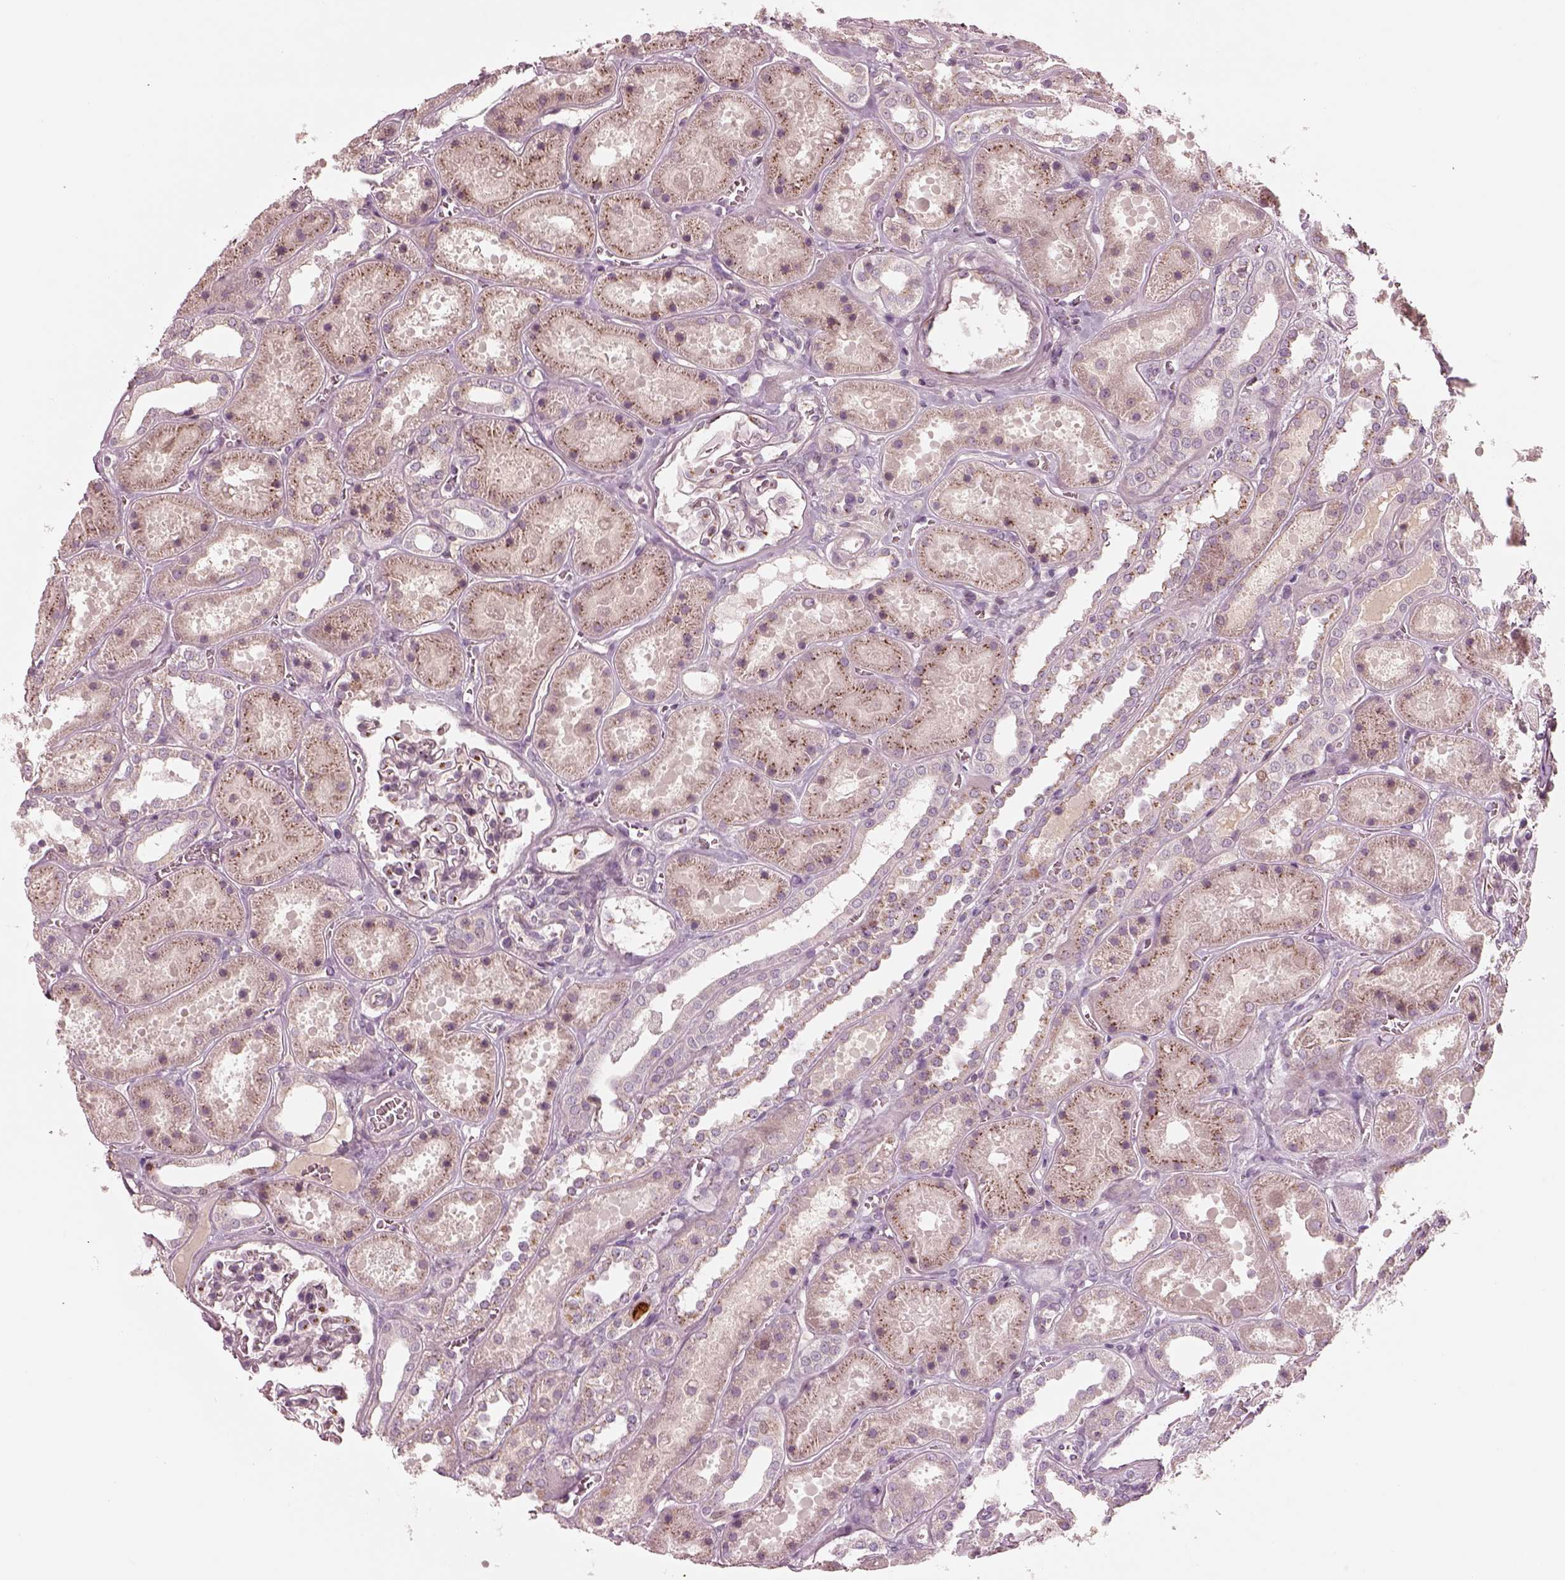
{"staining": {"intensity": "strong", "quantity": "<25%", "location": "cytoplasmic/membranous"}, "tissue": "kidney", "cell_type": "Cells in glomeruli", "image_type": "normal", "snomed": [{"axis": "morphology", "description": "Normal tissue, NOS"}, {"axis": "topography", "description": "Kidney"}], "caption": "Protein expression analysis of benign kidney displays strong cytoplasmic/membranous staining in approximately <25% of cells in glomeruli.", "gene": "SDCBP2", "patient": {"sex": "female", "age": 41}}